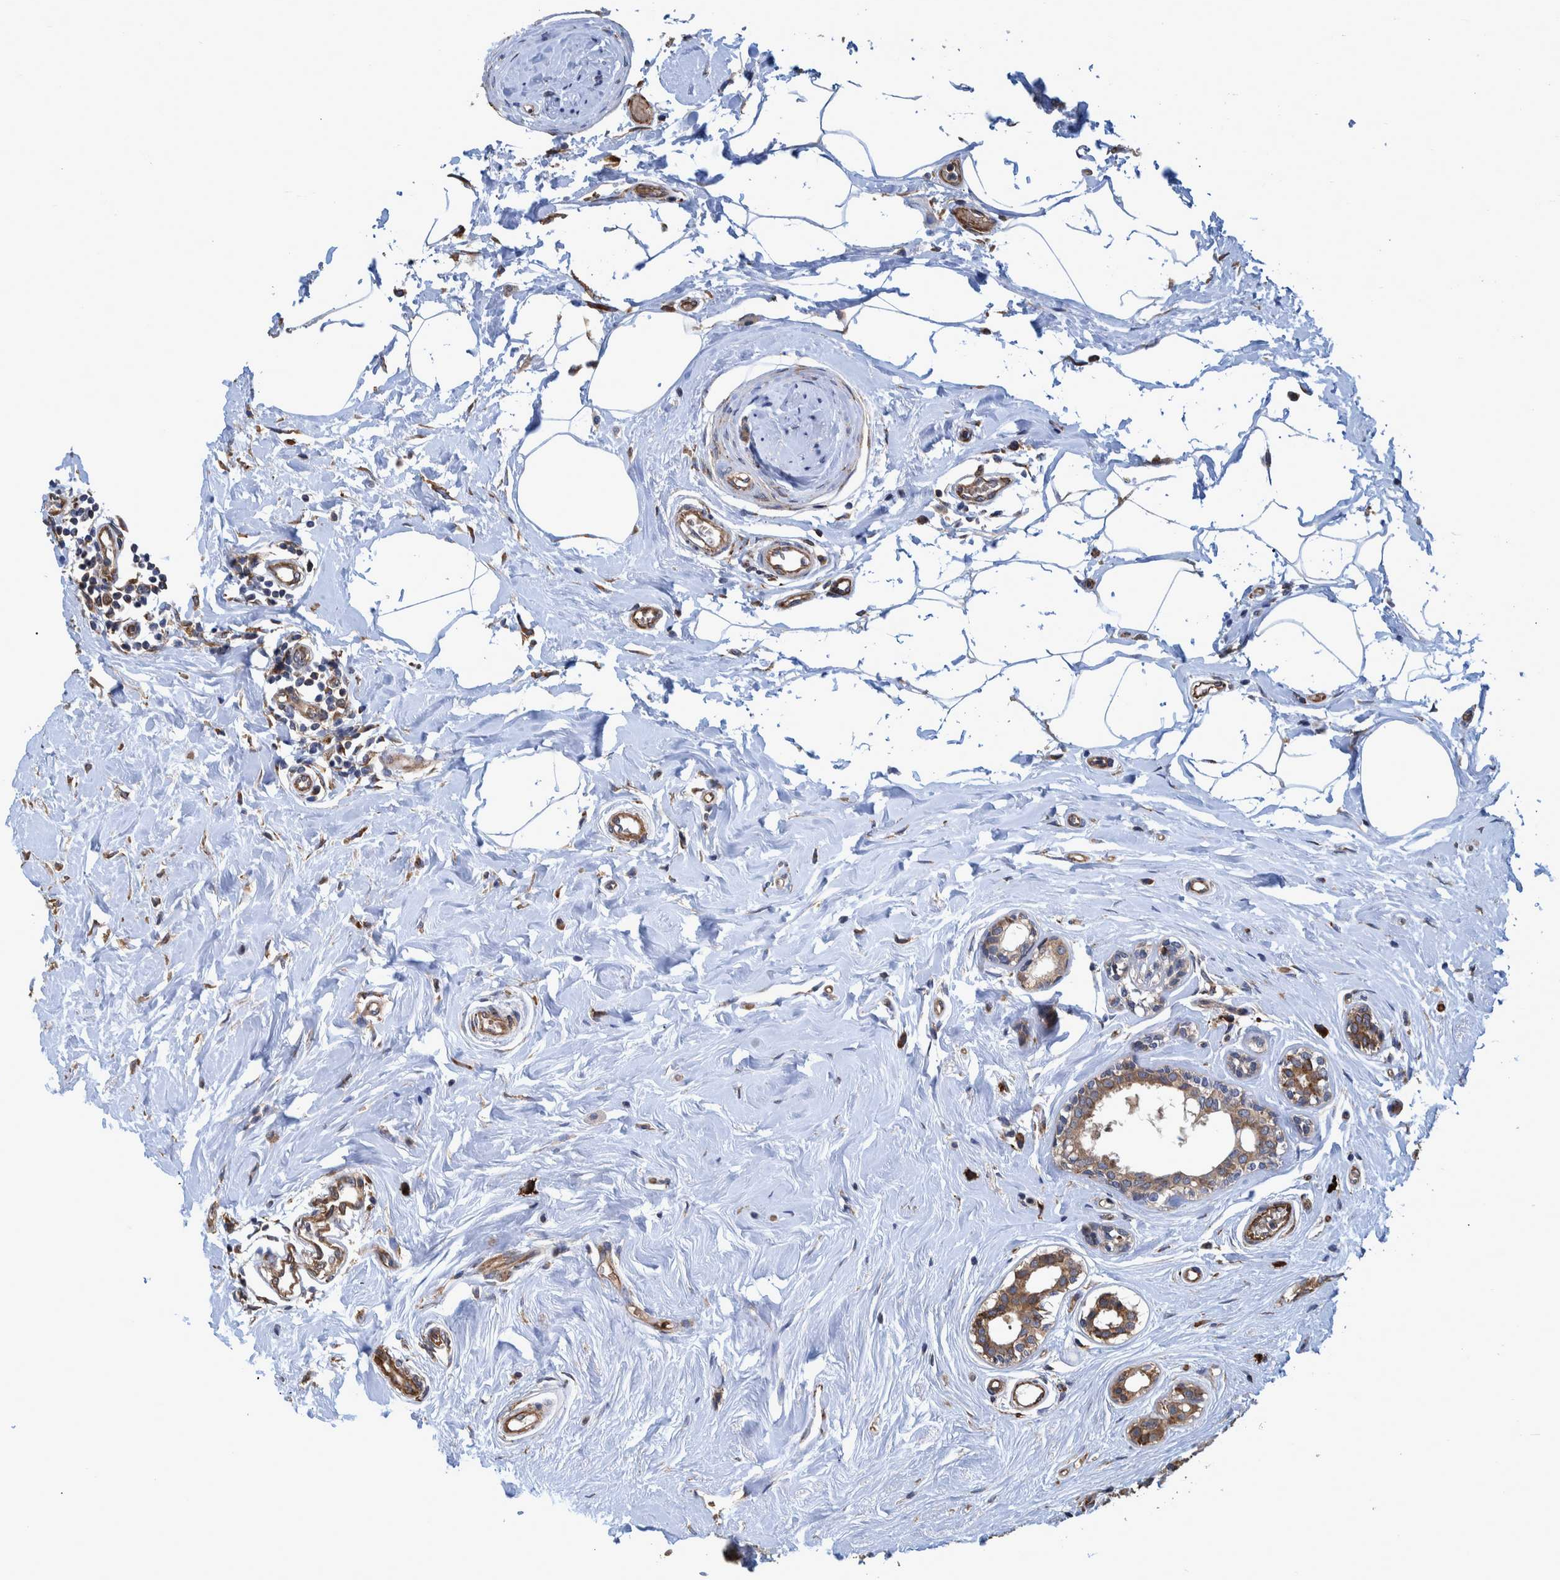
{"staining": {"intensity": "moderate", "quantity": ">75%", "location": "cytoplasmic/membranous"}, "tissue": "breast cancer", "cell_type": "Tumor cells", "image_type": "cancer", "snomed": [{"axis": "morphology", "description": "Duct carcinoma"}, {"axis": "topography", "description": "Breast"}], "caption": "A high-resolution histopathology image shows immunohistochemistry (IHC) staining of breast cancer (intraductal carcinoma), which demonstrates moderate cytoplasmic/membranous staining in about >75% of tumor cells.", "gene": "SPAG5", "patient": {"sex": "female", "age": 55}}